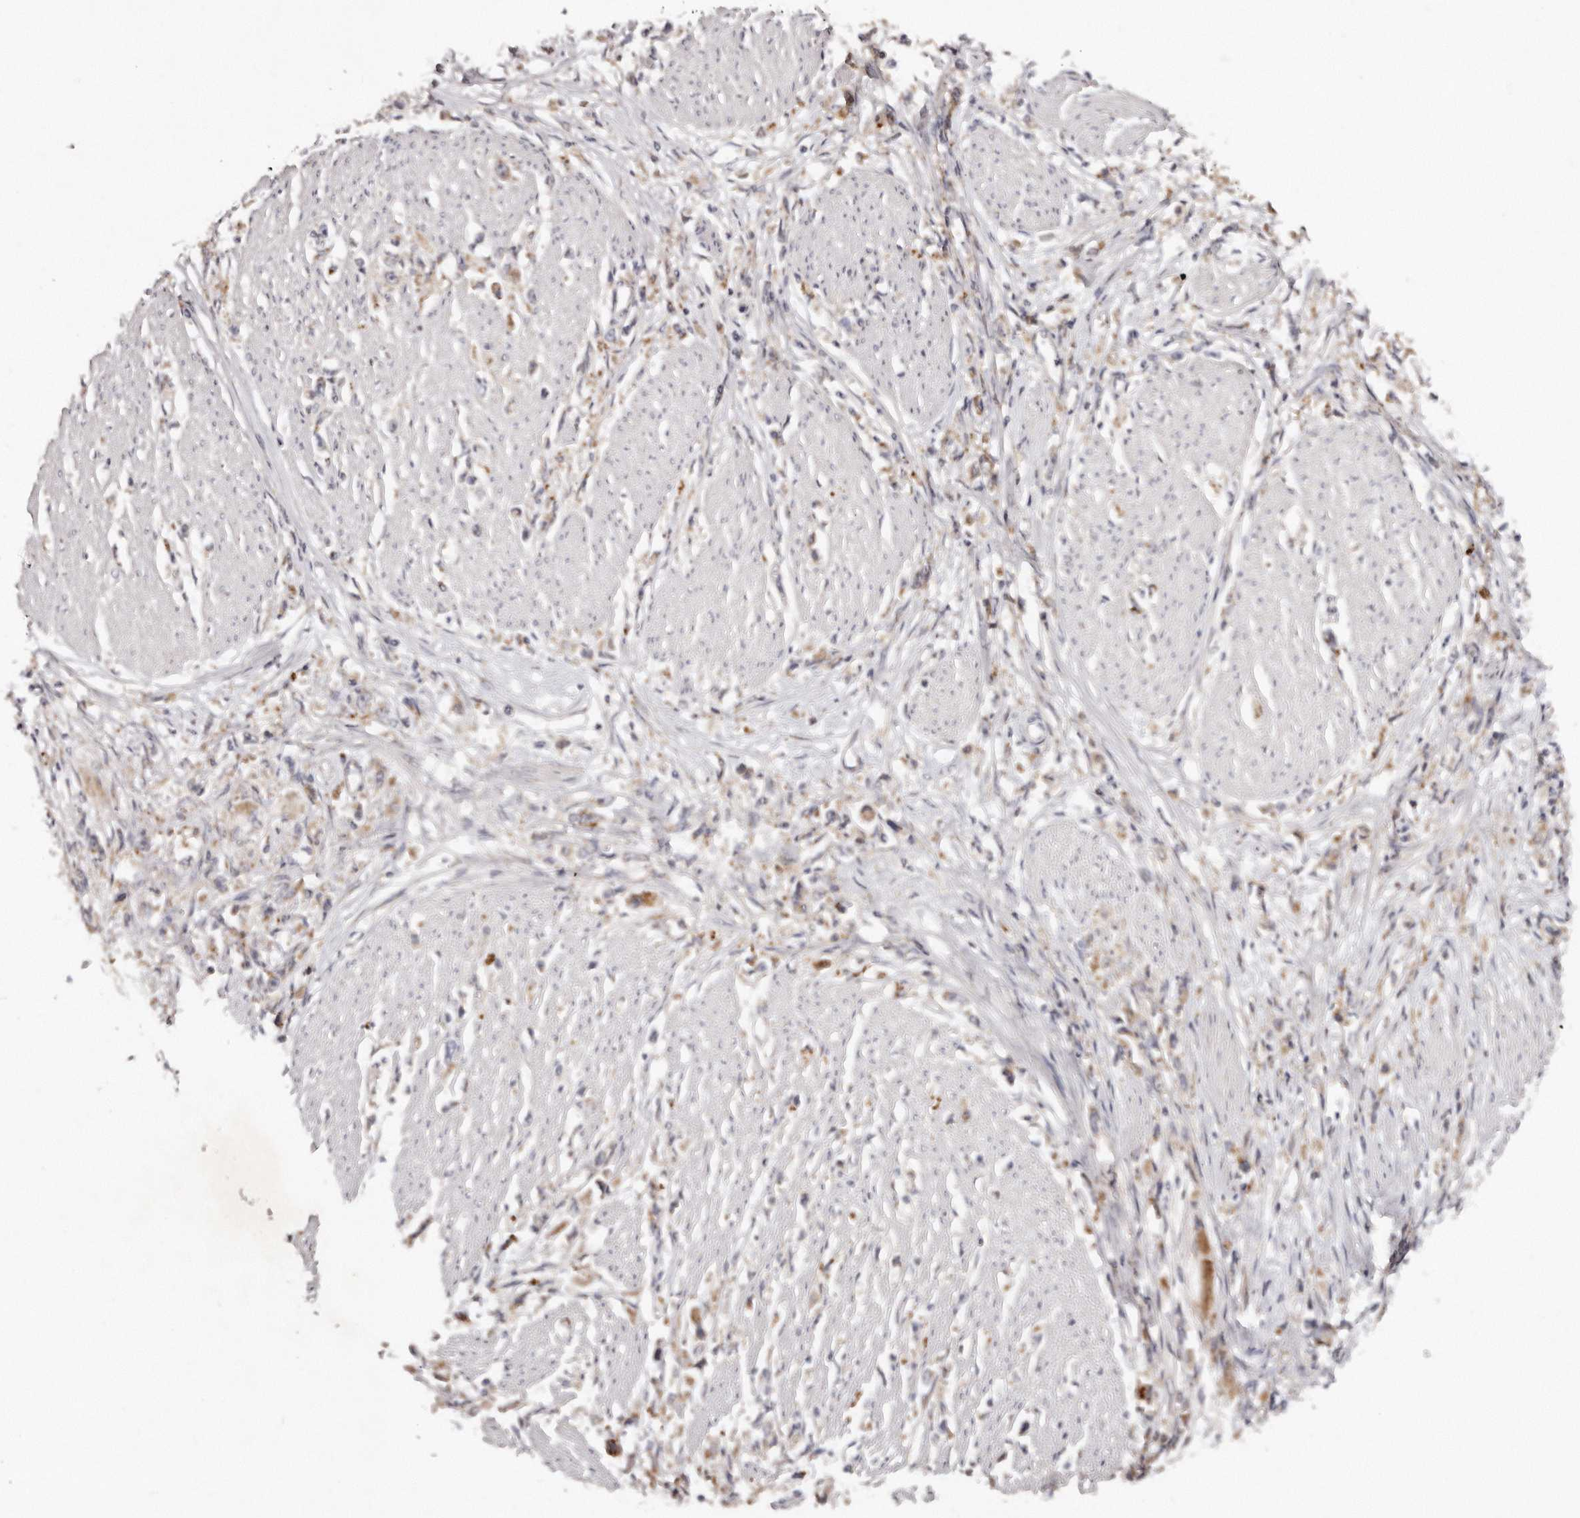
{"staining": {"intensity": "weak", "quantity": "25%-75%", "location": "cytoplasmic/membranous"}, "tissue": "stomach cancer", "cell_type": "Tumor cells", "image_type": "cancer", "snomed": [{"axis": "morphology", "description": "Adenocarcinoma, NOS"}, {"axis": "topography", "description": "Stomach"}], "caption": "Brown immunohistochemical staining in human stomach adenocarcinoma shows weak cytoplasmic/membranous expression in about 25%-75% of tumor cells. The staining was performed using DAB (3,3'-diaminobenzidine) to visualize the protein expression in brown, while the nuclei were stained in blue with hematoxylin (Magnification: 20x).", "gene": "DACT2", "patient": {"sex": "female", "age": 59}}